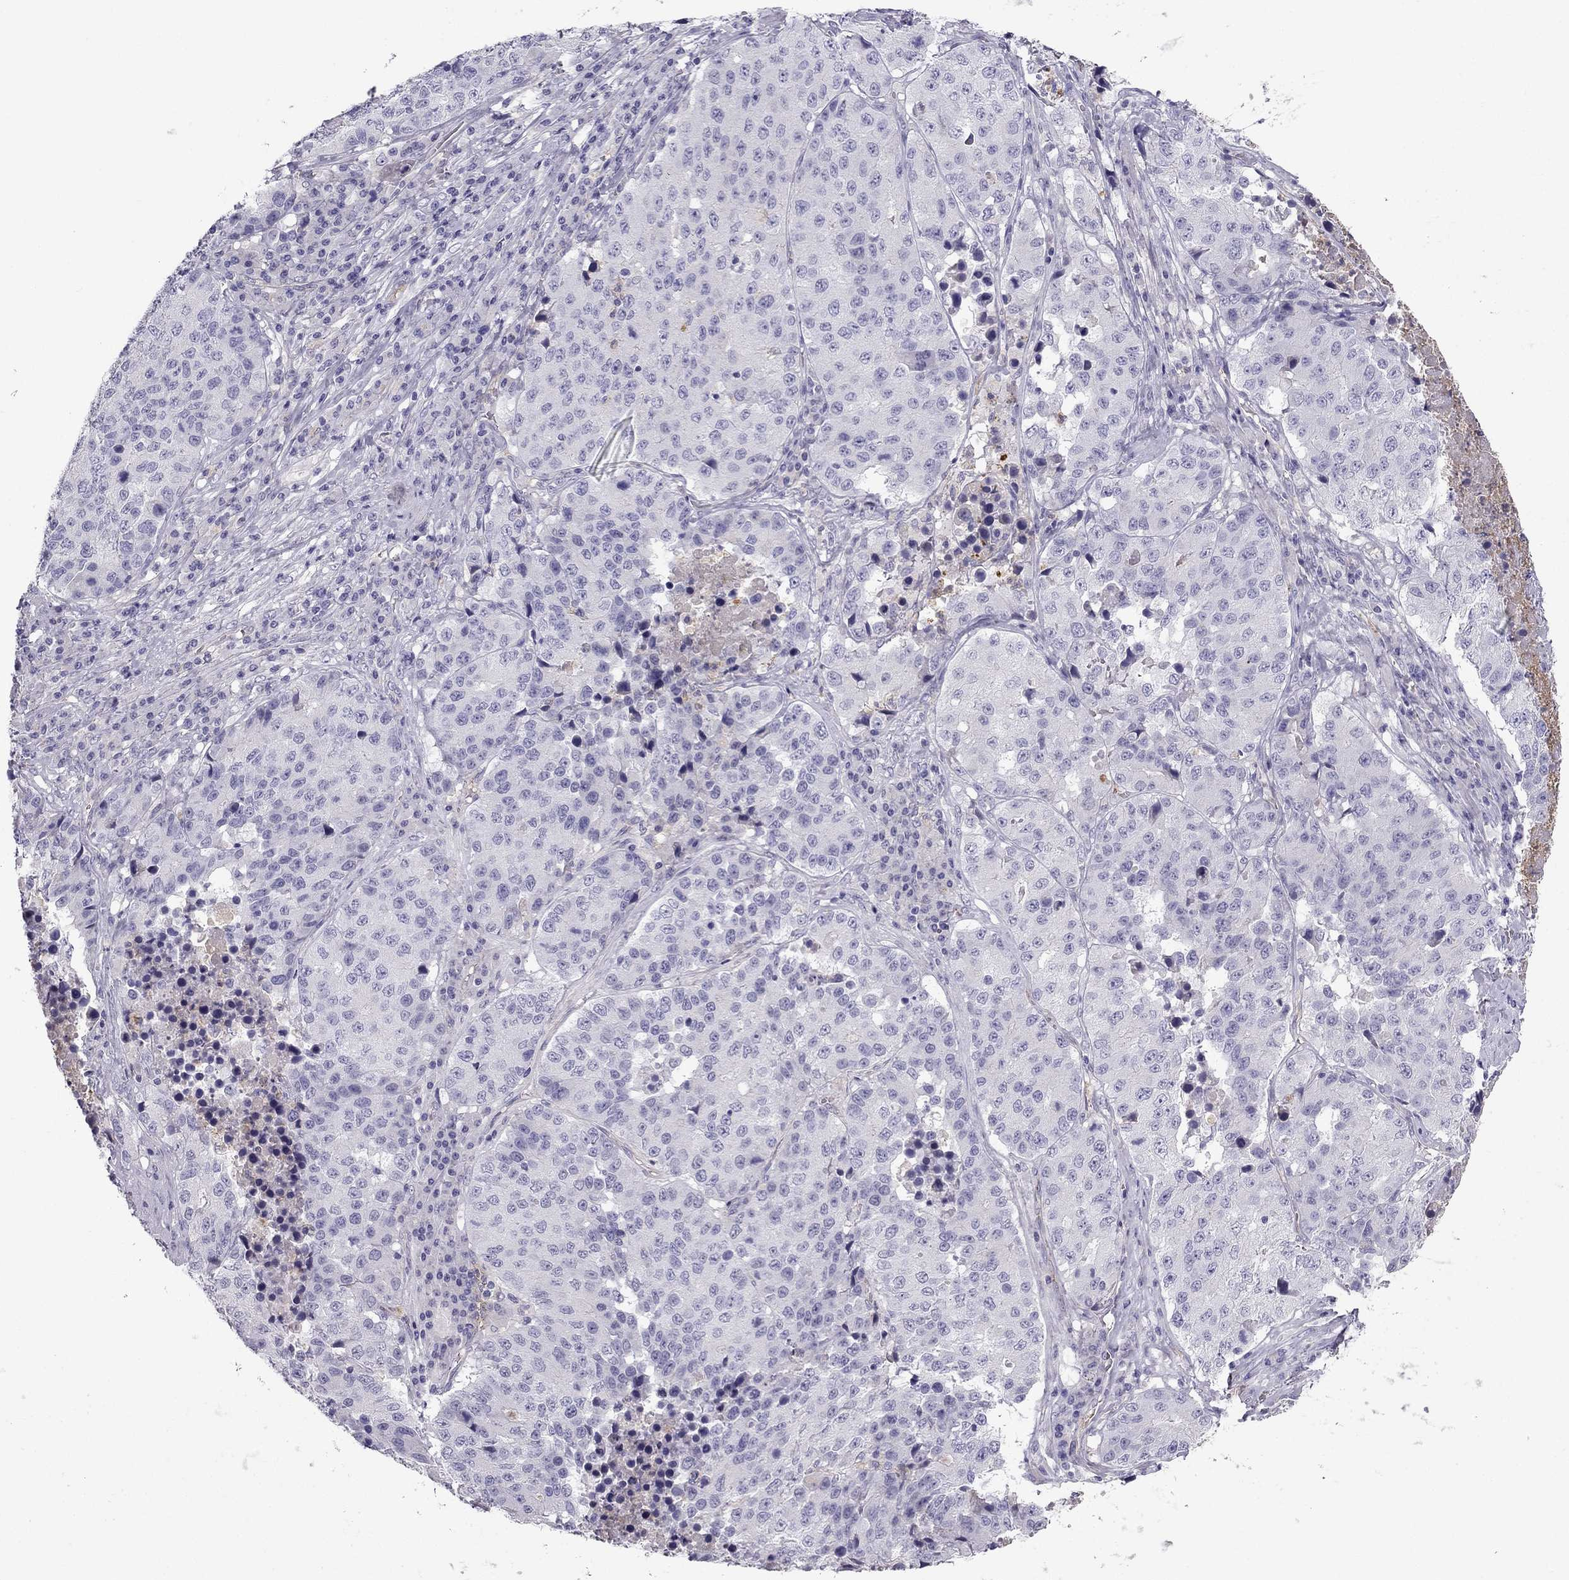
{"staining": {"intensity": "negative", "quantity": "none", "location": "none"}, "tissue": "stomach cancer", "cell_type": "Tumor cells", "image_type": "cancer", "snomed": [{"axis": "morphology", "description": "Adenocarcinoma, NOS"}, {"axis": "topography", "description": "Stomach"}], "caption": "Tumor cells are negative for brown protein staining in adenocarcinoma (stomach).", "gene": "STOML3", "patient": {"sex": "male", "age": 71}}